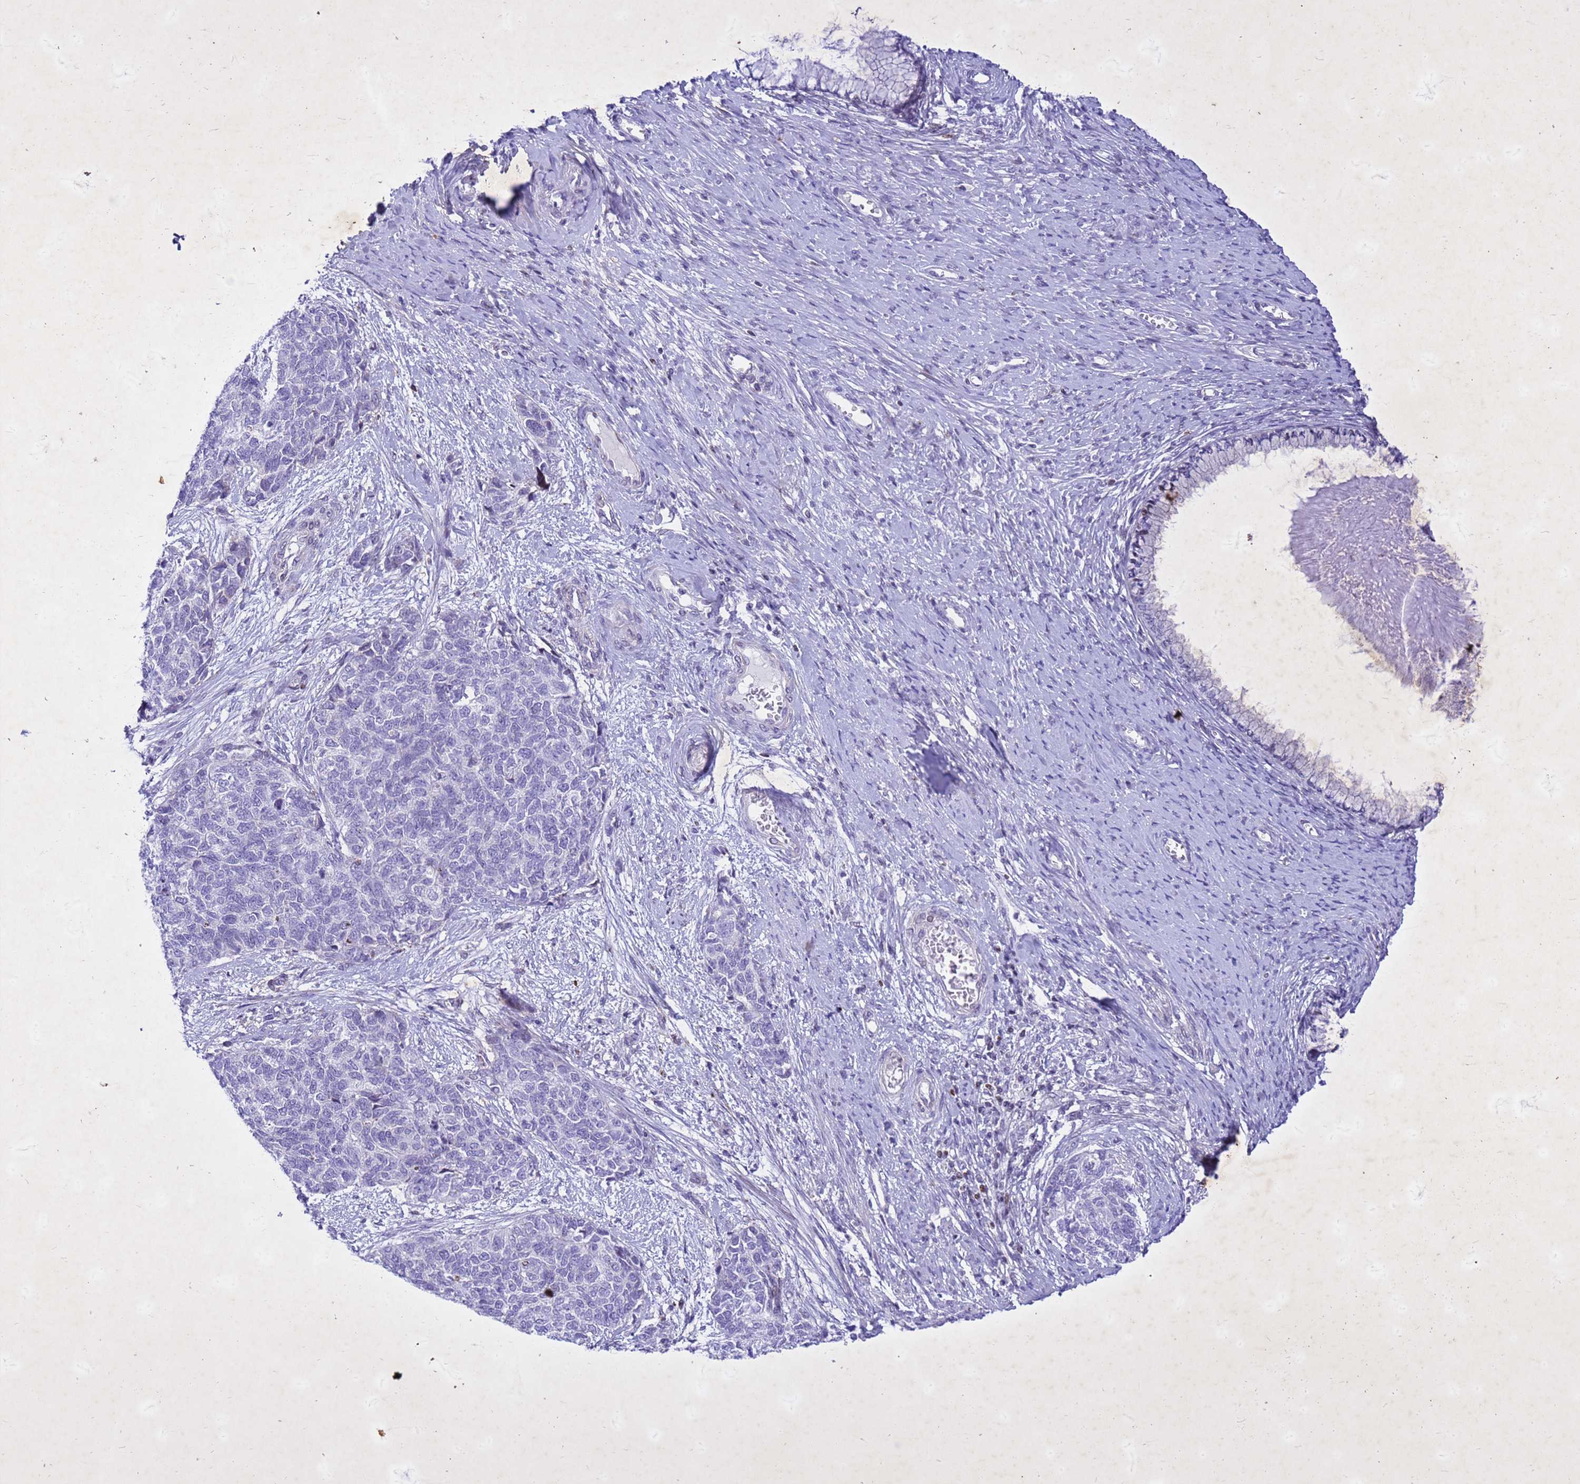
{"staining": {"intensity": "negative", "quantity": "none", "location": "none"}, "tissue": "cervical cancer", "cell_type": "Tumor cells", "image_type": "cancer", "snomed": [{"axis": "morphology", "description": "Squamous cell carcinoma, NOS"}, {"axis": "topography", "description": "Cervix"}], "caption": "Image shows no protein positivity in tumor cells of cervical cancer tissue.", "gene": "COPS9", "patient": {"sex": "female", "age": 63}}